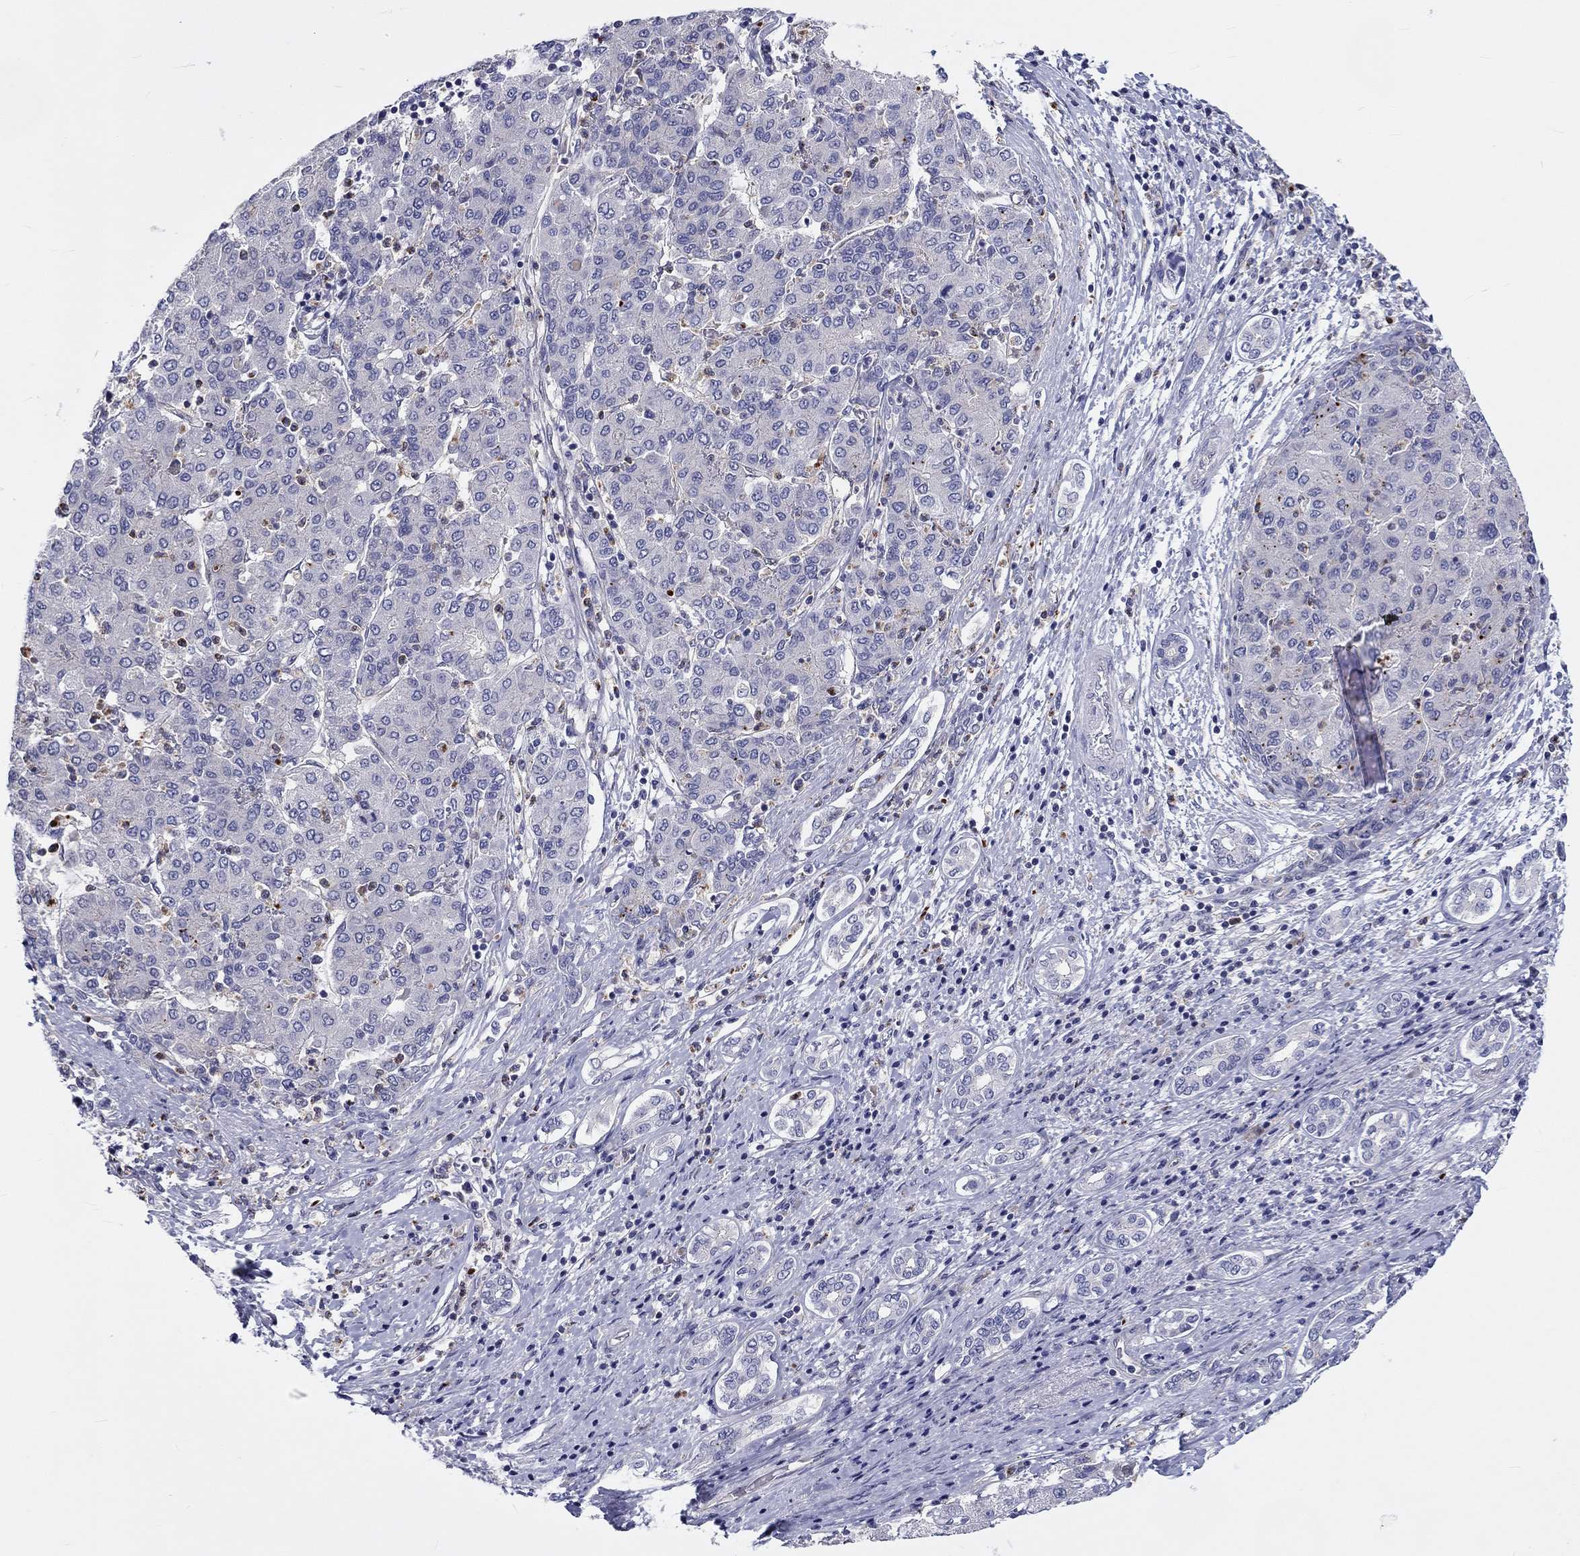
{"staining": {"intensity": "negative", "quantity": "none", "location": "none"}, "tissue": "liver cancer", "cell_type": "Tumor cells", "image_type": "cancer", "snomed": [{"axis": "morphology", "description": "Carcinoma, Hepatocellular, NOS"}, {"axis": "topography", "description": "Liver"}], "caption": "Immunohistochemistry (IHC) of human liver cancer (hepatocellular carcinoma) displays no staining in tumor cells.", "gene": "ABCG4", "patient": {"sex": "male", "age": 65}}